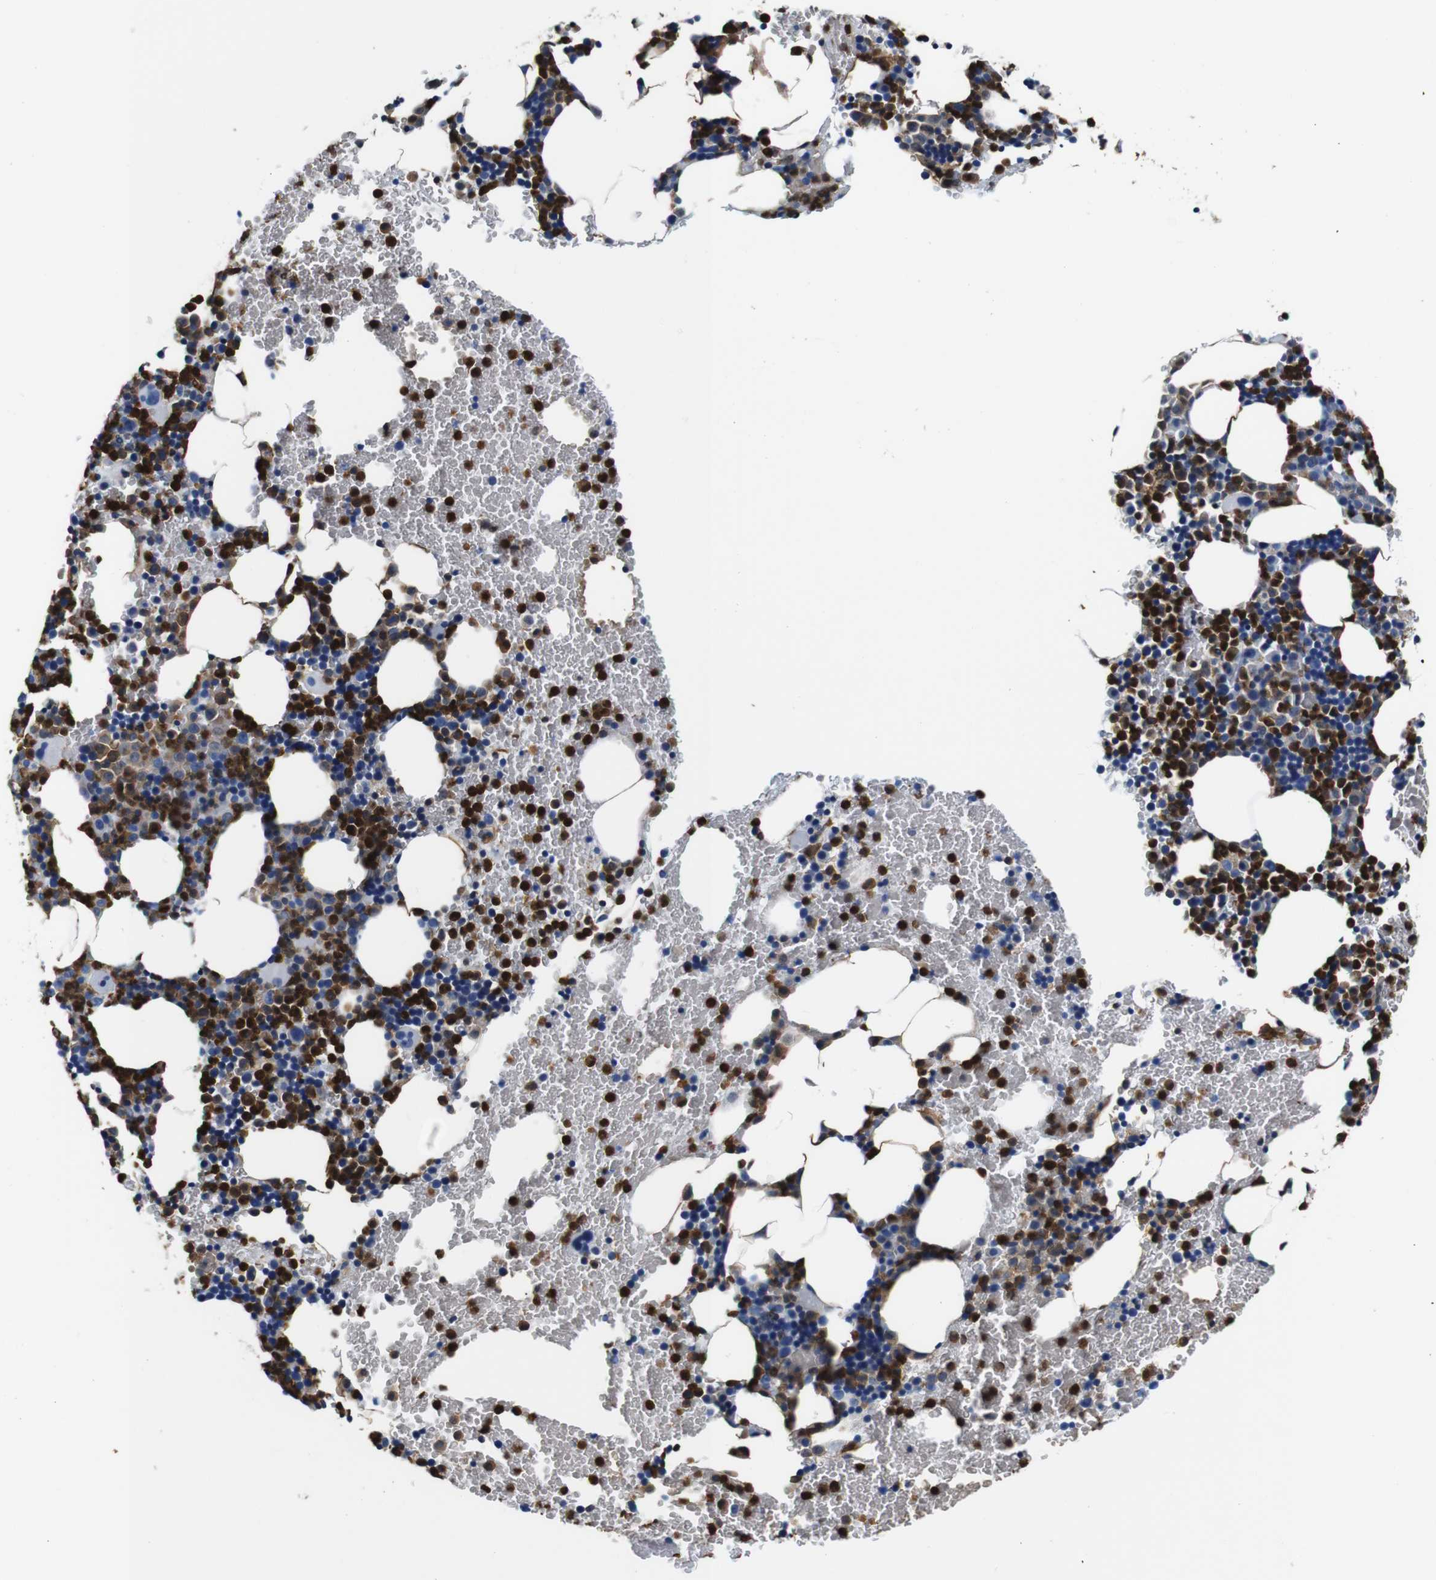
{"staining": {"intensity": "strong", "quantity": "25%-75%", "location": "cytoplasmic/membranous,nuclear"}, "tissue": "bone marrow", "cell_type": "Hematopoietic cells", "image_type": "normal", "snomed": [{"axis": "morphology", "description": "Normal tissue, NOS"}, {"axis": "morphology", "description": "Inflammation, NOS"}, {"axis": "topography", "description": "Bone marrow"}], "caption": "Immunohistochemical staining of unremarkable bone marrow exhibits high levels of strong cytoplasmic/membranous,nuclear staining in approximately 25%-75% of hematopoietic cells.", "gene": "ANXA1", "patient": {"sex": "female", "age": 70}}